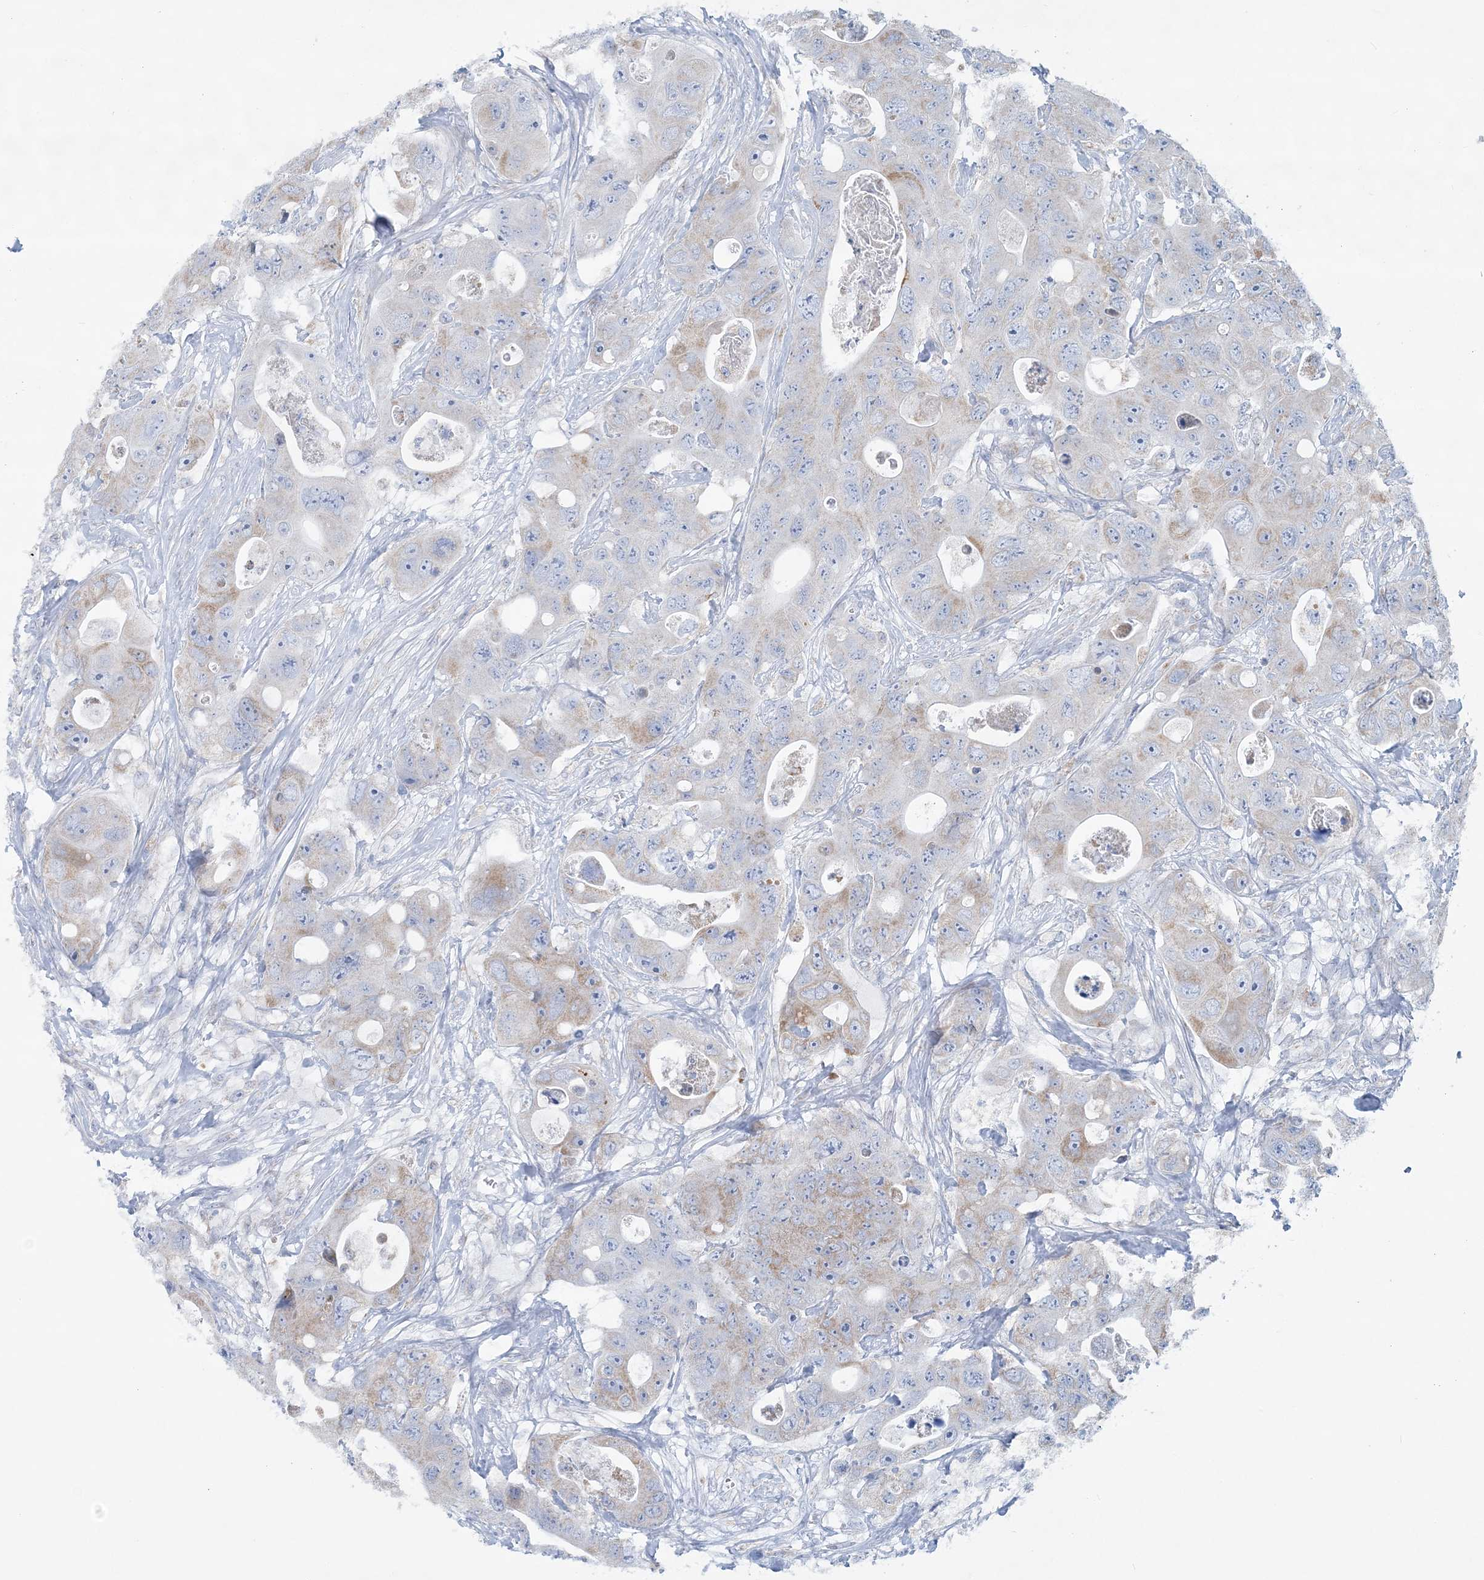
{"staining": {"intensity": "weak", "quantity": "<25%", "location": "cytoplasmic/membranous"}, "tissue": "colorectal cancer", "cell_type": "Tumor cells", "image_type": "cancer", "snomed": [{"axis": "morphology", "description": "Adenocarcinoma, NOS"}, {"axis": "topography", "description": "Colon"}], "caption": "This is an IHC micrograph of human colorectal adenocarcinoma. There is no expression in tumor cells.", "gene": "TBC1D7", "patient": {"sex": "female", "age": 46}}